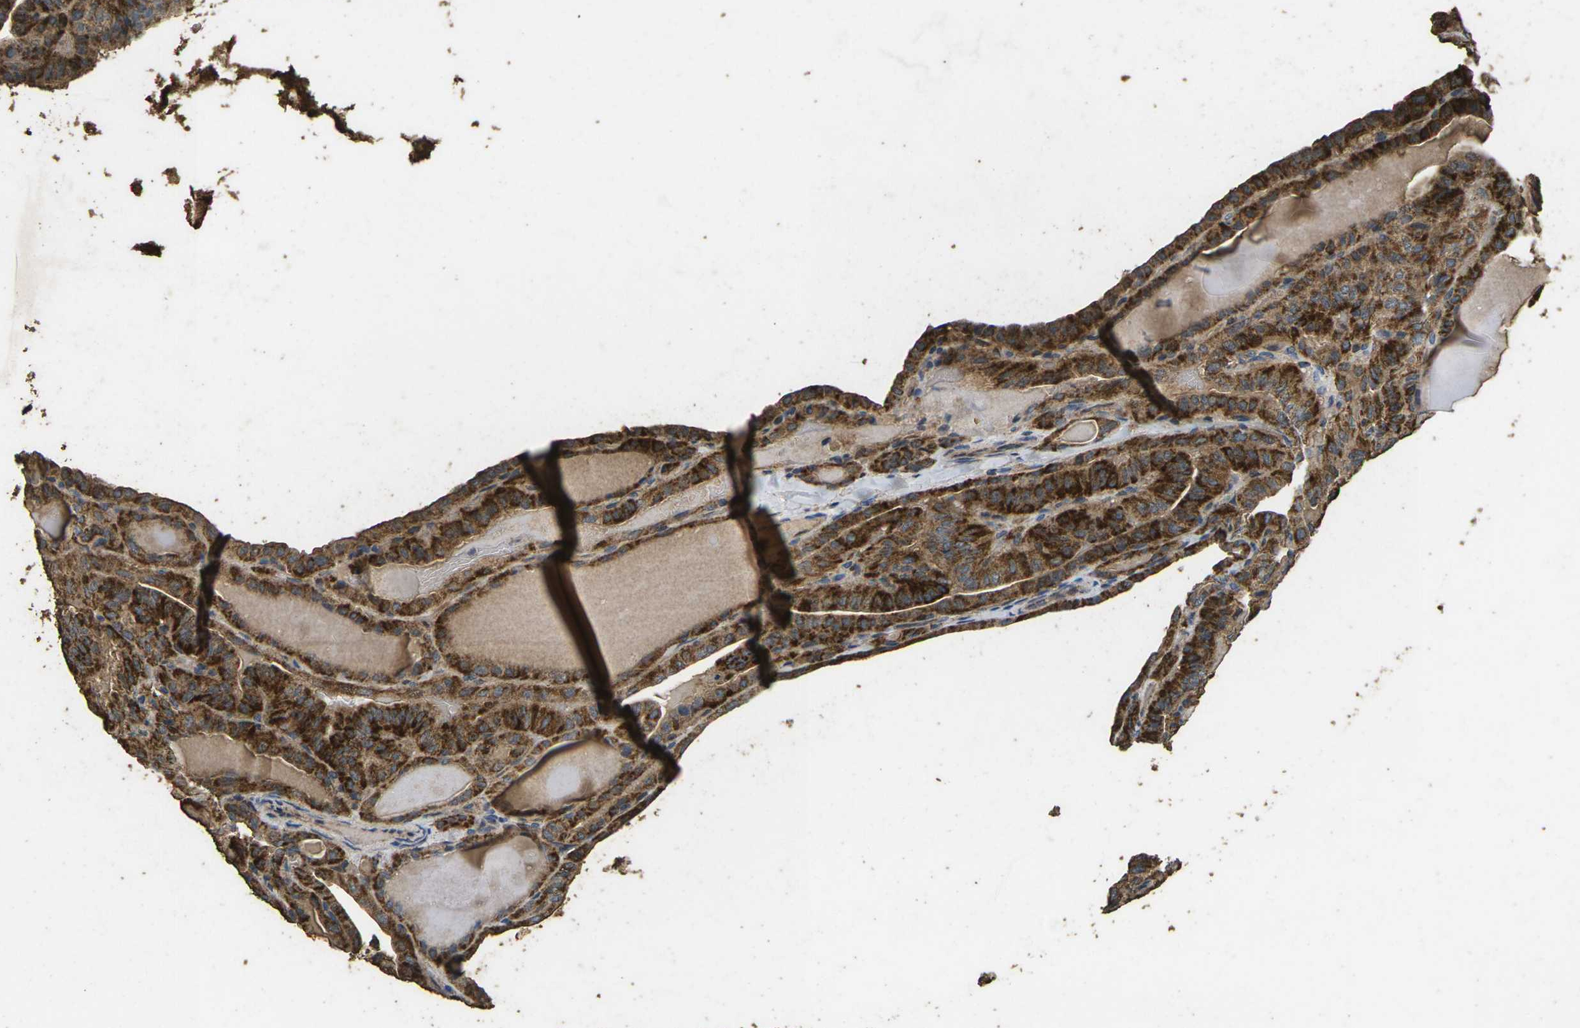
{"staining": {"intensity": "strong", "quantity": ">75%", "location": "cytoplasmic/membranous"}, "tissue": "thyroid cancer", "cell_type": "Tumor cells", "image_type": "cancer", "snomed": [{"axis": "morphology", "description": "Papillary adenocarcinoma, NOS"}, {"axis": "topography", "description": "Thyroid gland"}], "caption": "This photomicrograph shows papillary adenocarcinoma (thyroid) stained with immunohistochemistry to label a protein in brown. The cytoplasmic/membranous of tumor cells show strong positivity for the protein. Nuclei are counter-stained blue.", "gene": "MAPK11", "patient": {"sex": "male", "age": 77}}